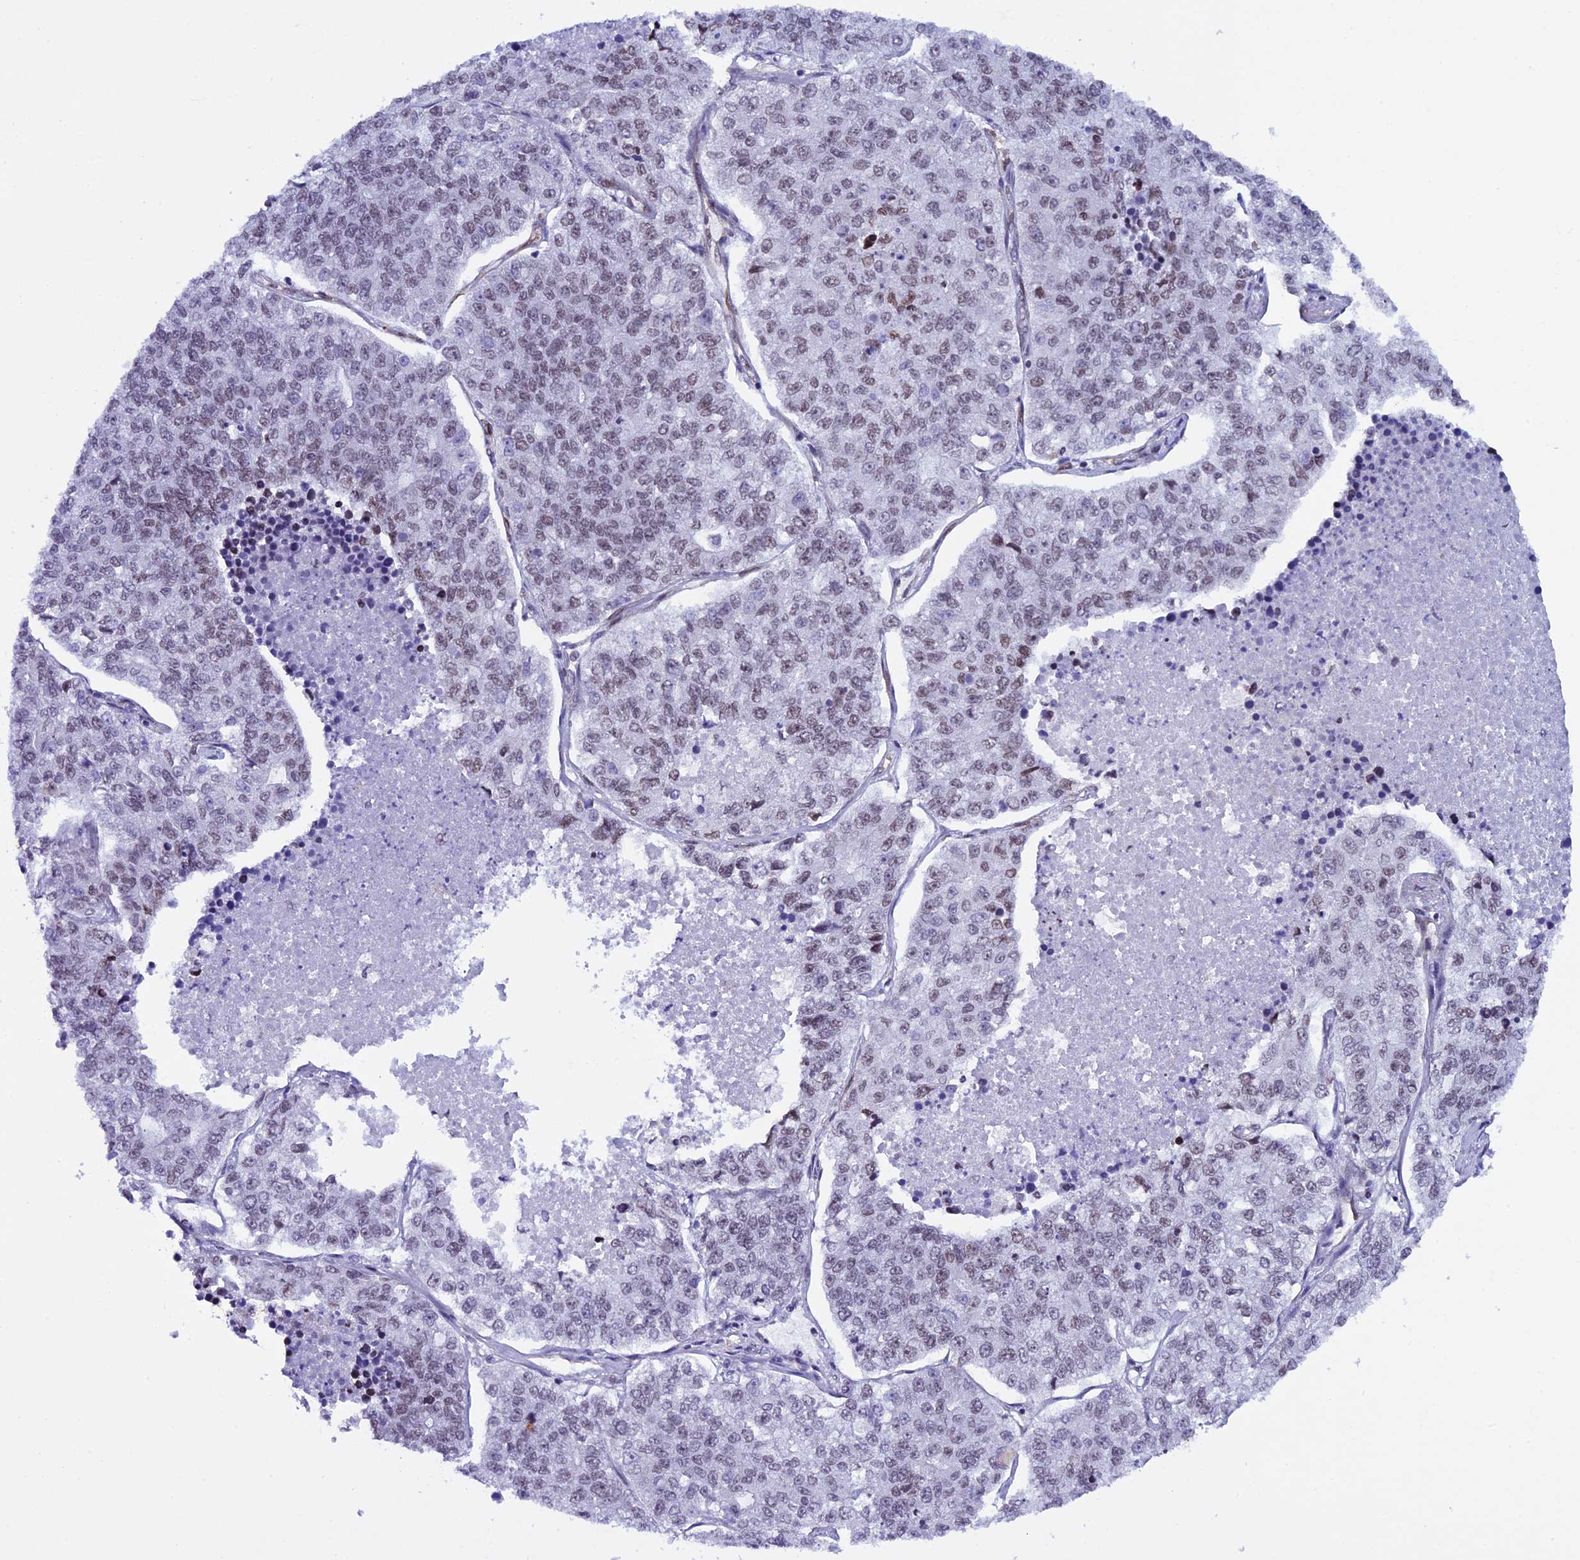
{"staining": {"intensity": "weak", "quantity": "<25%", "location": "nuclear"}, "tissue": "lung cancer", "cell_type": "Tumor cells", "image_type": "cancer", "snomed": [{"axis": "morphology", "description": "Adenocarcinoma, NOS"}, {"axis": "topography", "description": "Lung"}], "caption": "This image is of lung adenocarcinoma stained with immunohistochemistry to label a protein in brown with the nuclei are counter-stained blue. There is no positivity in tumor cells.", "gene": "MPHOSPH8", "patient": {"sex": "male", "age": 49}}